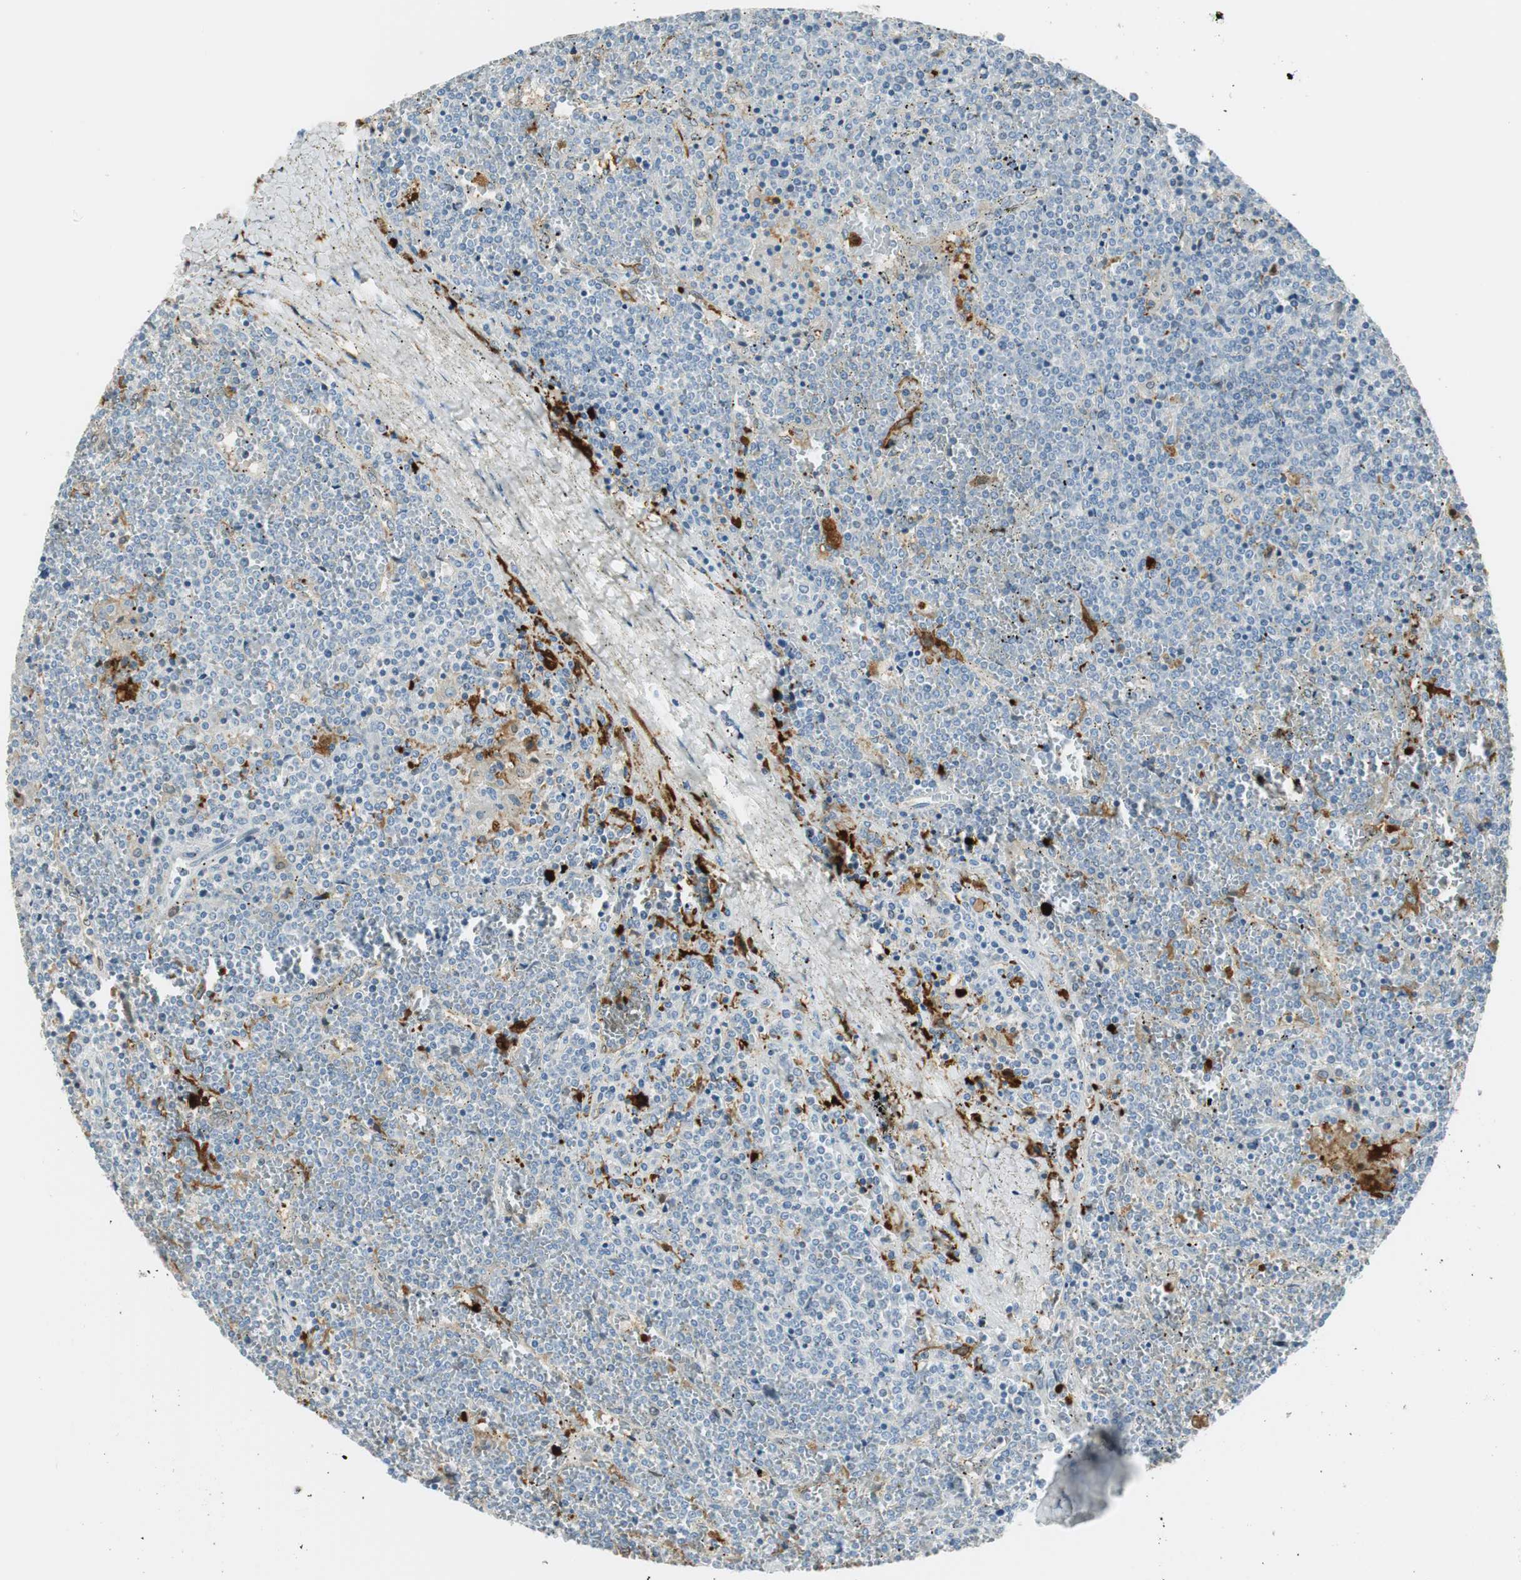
{"staining": {"intensity": "negative", "quantity": "none", "location": "none"}, "tissue": "lymphoma", "cell_type": "Tumor cells", "image_type": "cancer", "snomed": [{"axis": "morphology", "description": "Malignant lymphoma, non-Hodgkin's type, Low grade"}, {"axis": "topography", "description": "Spleen"}], "caption": "This is a micrograph of immunohistochemistry (IHC) staining of lymphoma, which shows no positivity in tumor cells.", "gene": "TMEM260", "patient": {"sex": "female", "age": 19}}